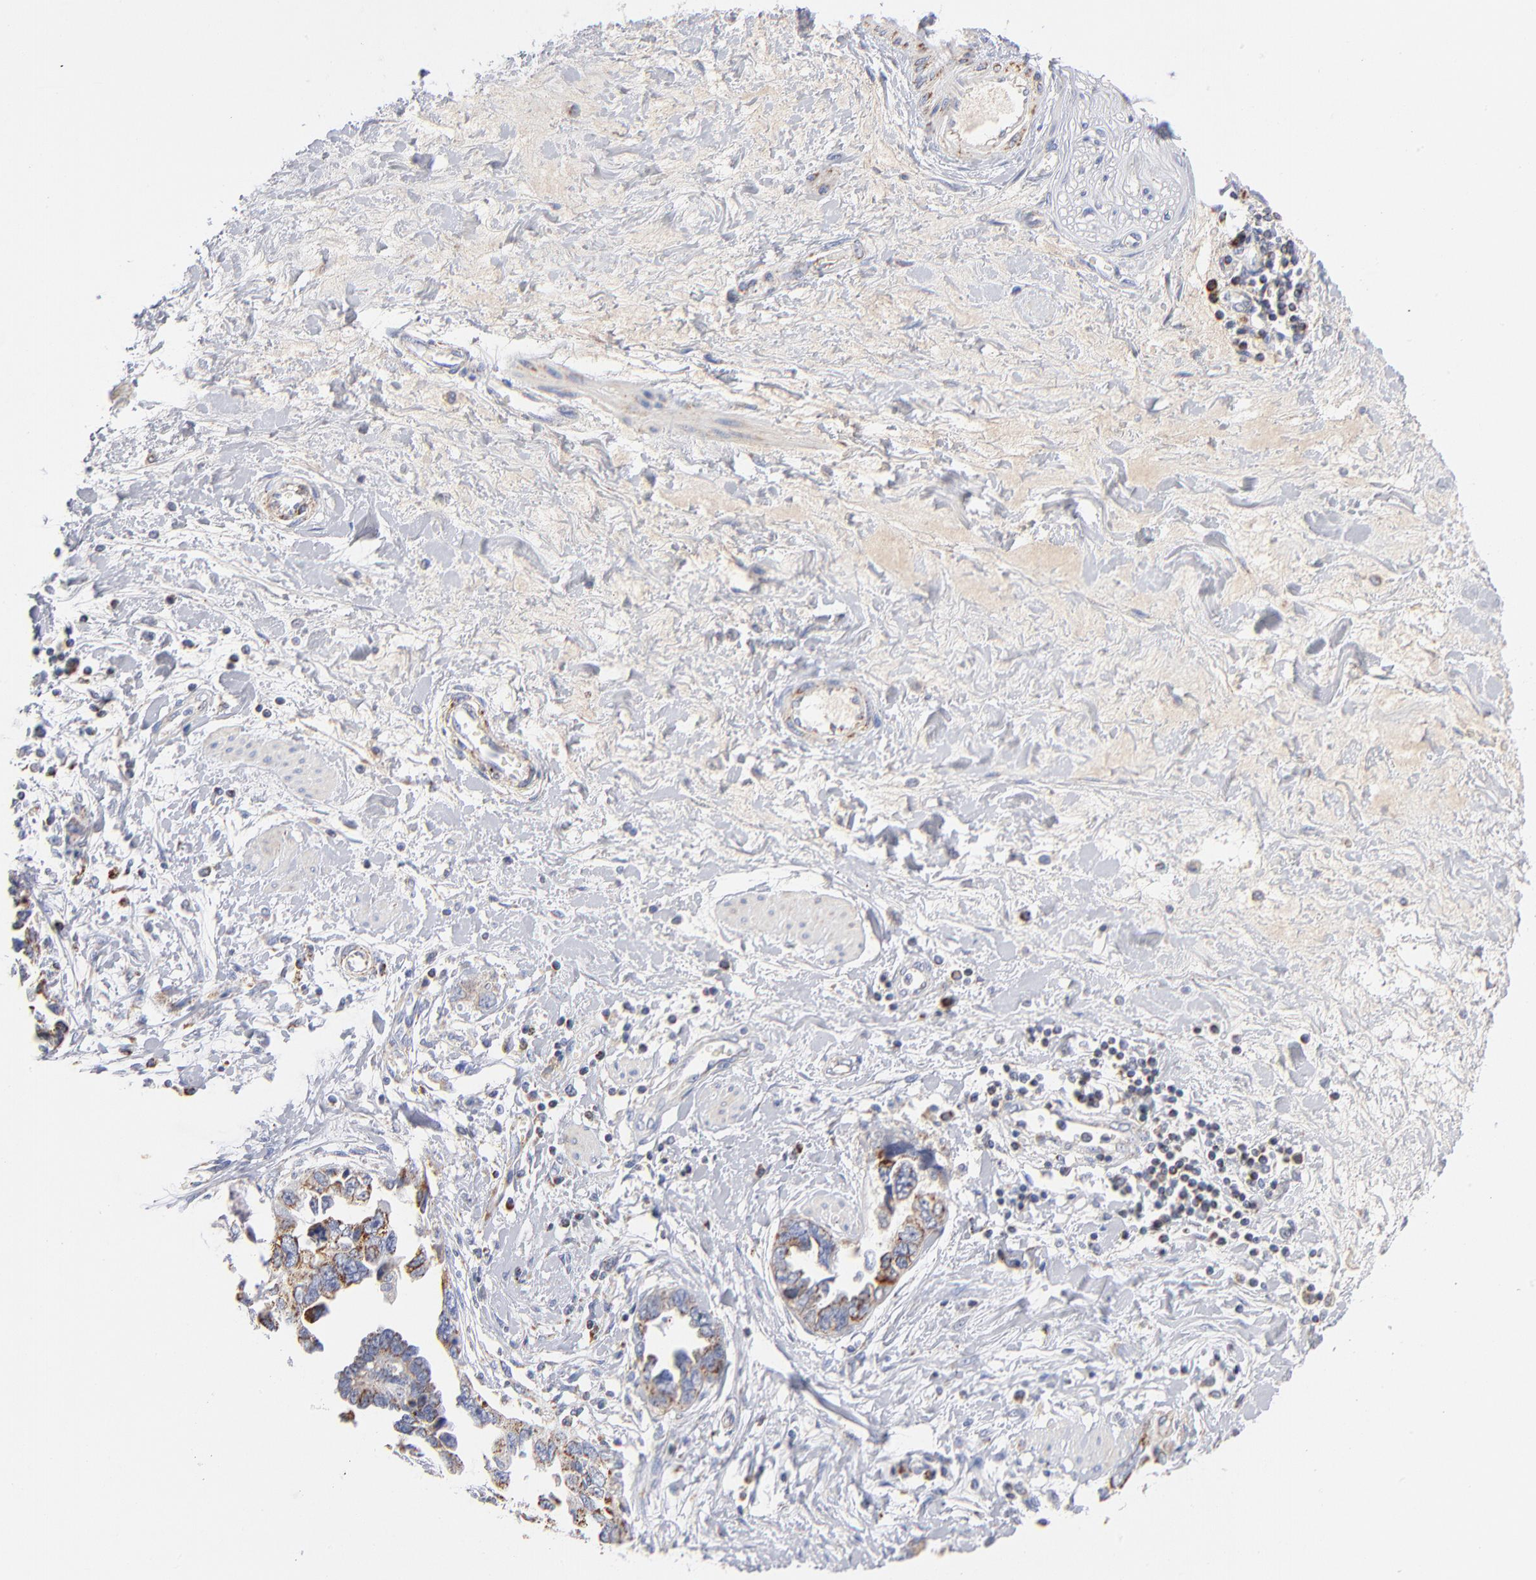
{"staining": {"intensity": "moderate", "quantity": ">75%", "location": "cytoplasmic/membranous"}, "tissue": "ovarian cancer", "cell_type": "Tumor cells", "image_type": "cancer", "snomed": [{"axis": "morphology", "description": "Cystadenocarcinoma, serous, NOS"}, {"axis": "topography", "description": "Ovary"}], "caption": "Immunohistochemistry (IHC) (DAB (3,3'-diaminobenzidine)) staining of human ovarian cancer (serous cystadenocarcinoma) exhibits moderate cytoplasmic/membranous protein staining in about >75% of tumor cells. (DAB IHC with brightfield microscopy, high magnification).", "gene": "DLAT", "patient": {"sex": "female", "age": 63}}